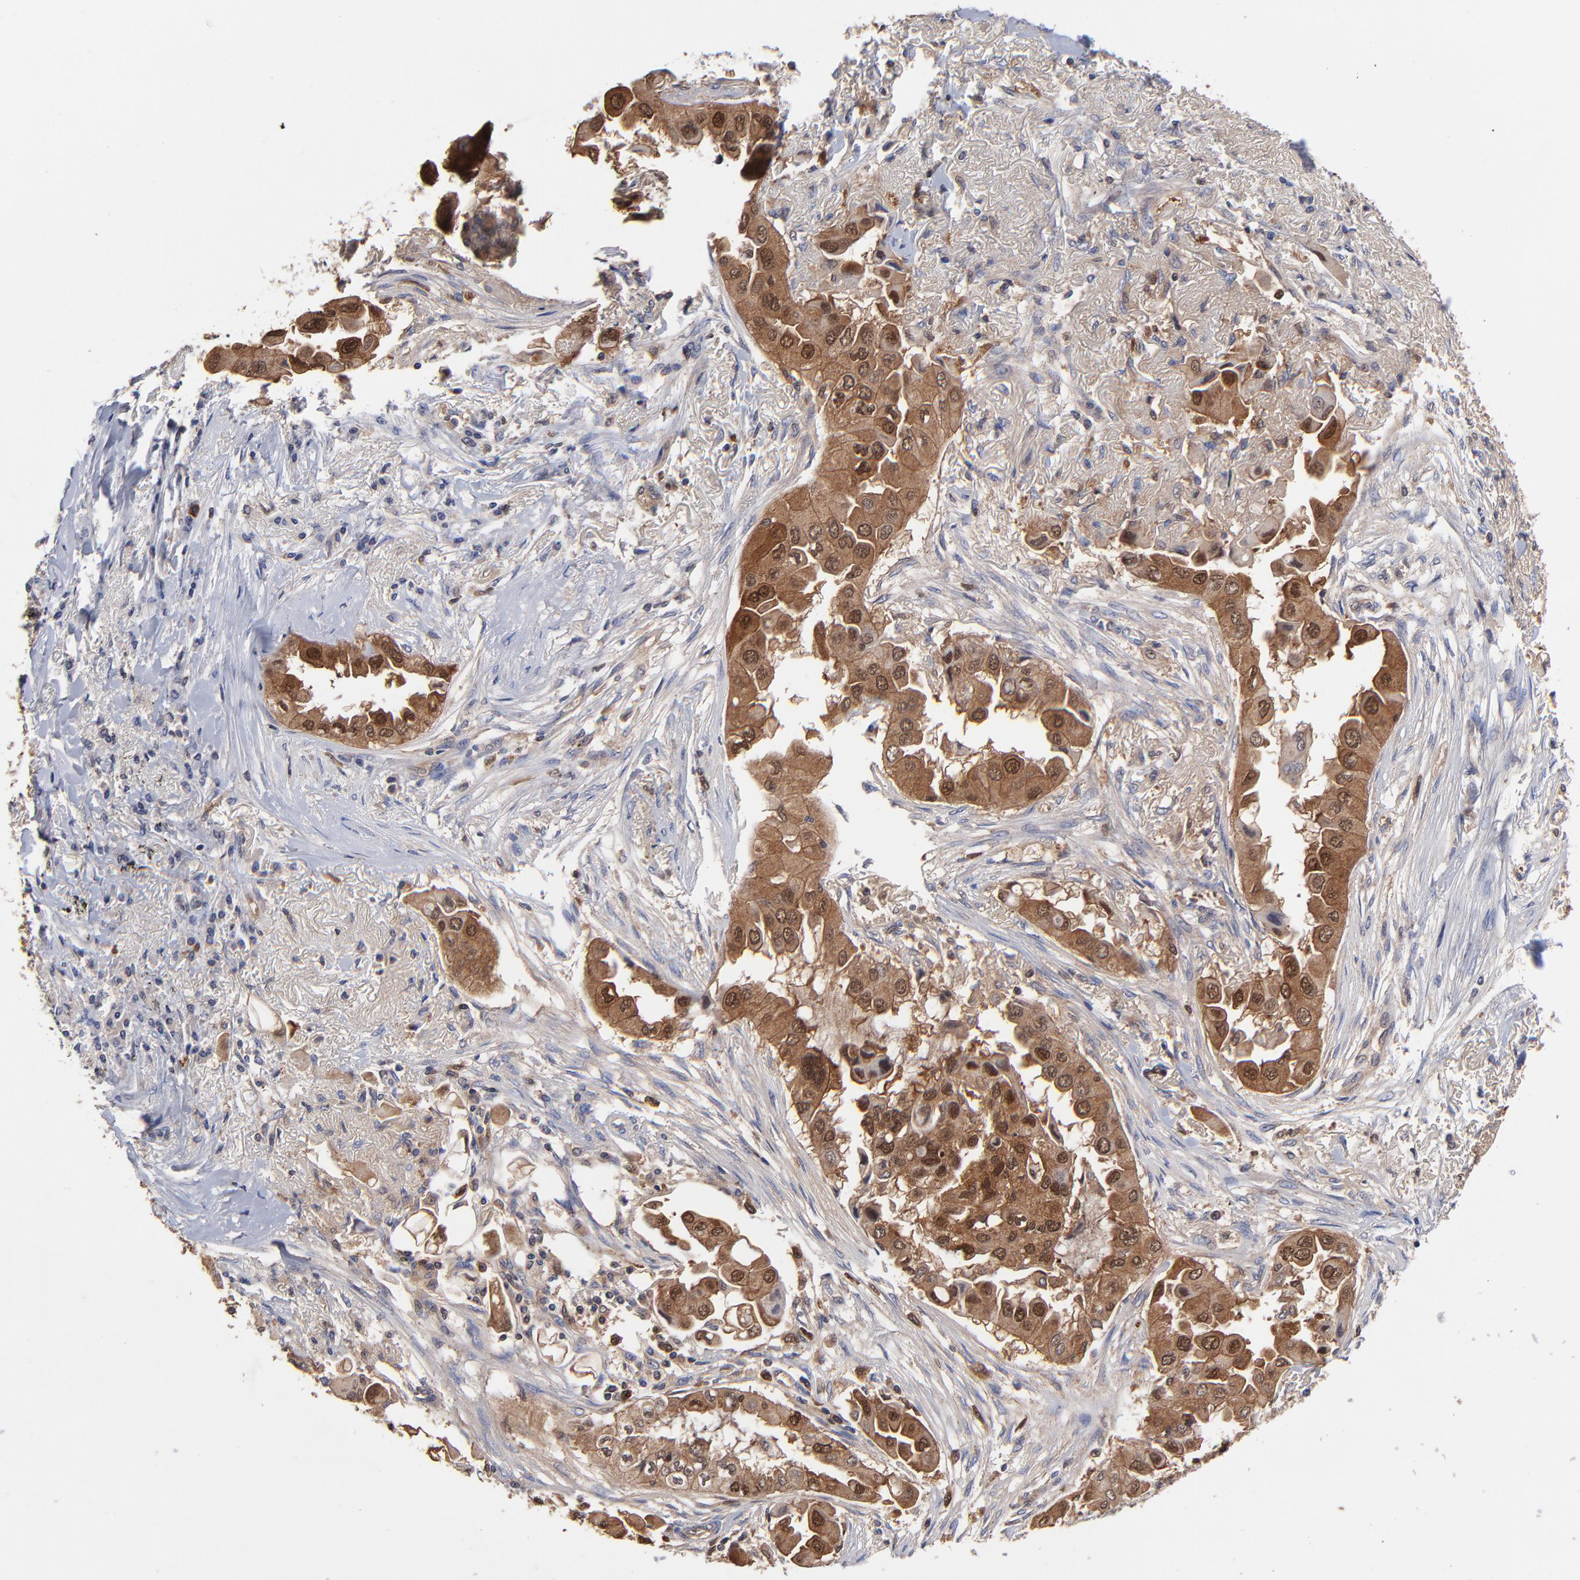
{"staining": {"intensity": "moderate", "quantity": ">75%", "location": "cytoplasmic/membranous,nuclear"}, "tissue": "lung cancer", "cell_type": "Tumor cells", "image_type": "cancer", "snomed": [{"axis": "morphology", "description": "Adenocarcinoma, NOS"}, {"axis": "topography", "description": "Lung"}], "caption": "High-magnification brightfield microscopy of lung adenocarcinoma stained with DAB (brown) and counterstained with hematoxylin (blue). tumor cells exhibit moderate cytoplasmic/membranous and nuclear positivity is identified in about>75% of cells. (IHC, brightfield microscopy, high magnification).", "gene": "DCTPP1", "patient": {"sex": "female", "age": 76}}